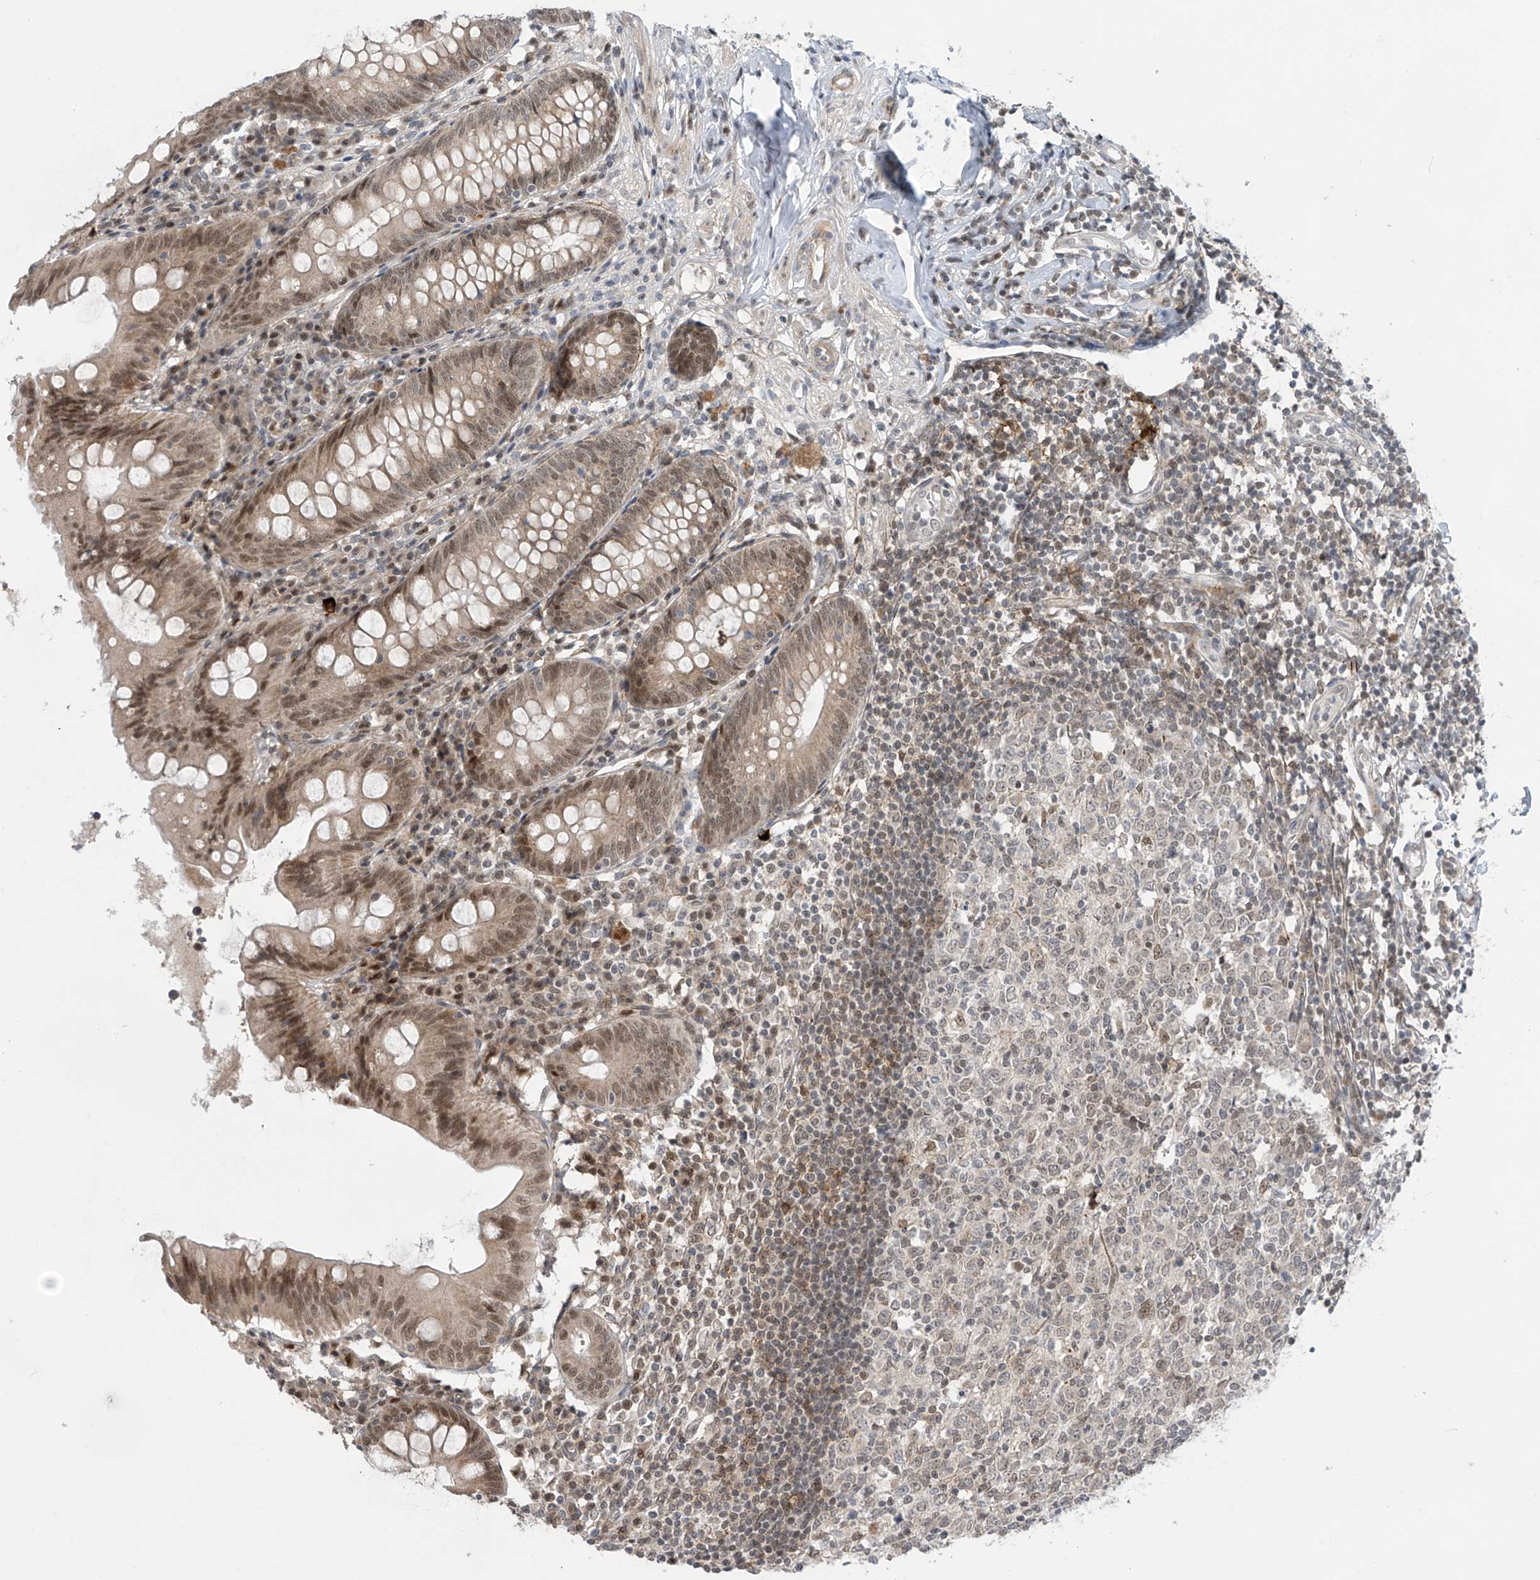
{"staining": {"intensity": "moderate", "quantity": ">75%", "location": "nuclear"}, "tissue": "appendix", "cell_type": "Glandular cells", "image_type": "normal", "snomed": [{"axis": "morphology", "description": "Normal tissue, NOS"}, {"axis": "topography", "description": "Appendix"}], "caption": "Protein staining shows moderate nuclear staining in approximately >75% of glandular cells in normal appendix.", "gene": "LAGE3", "patient": {"sex": "female", "age": 54}}